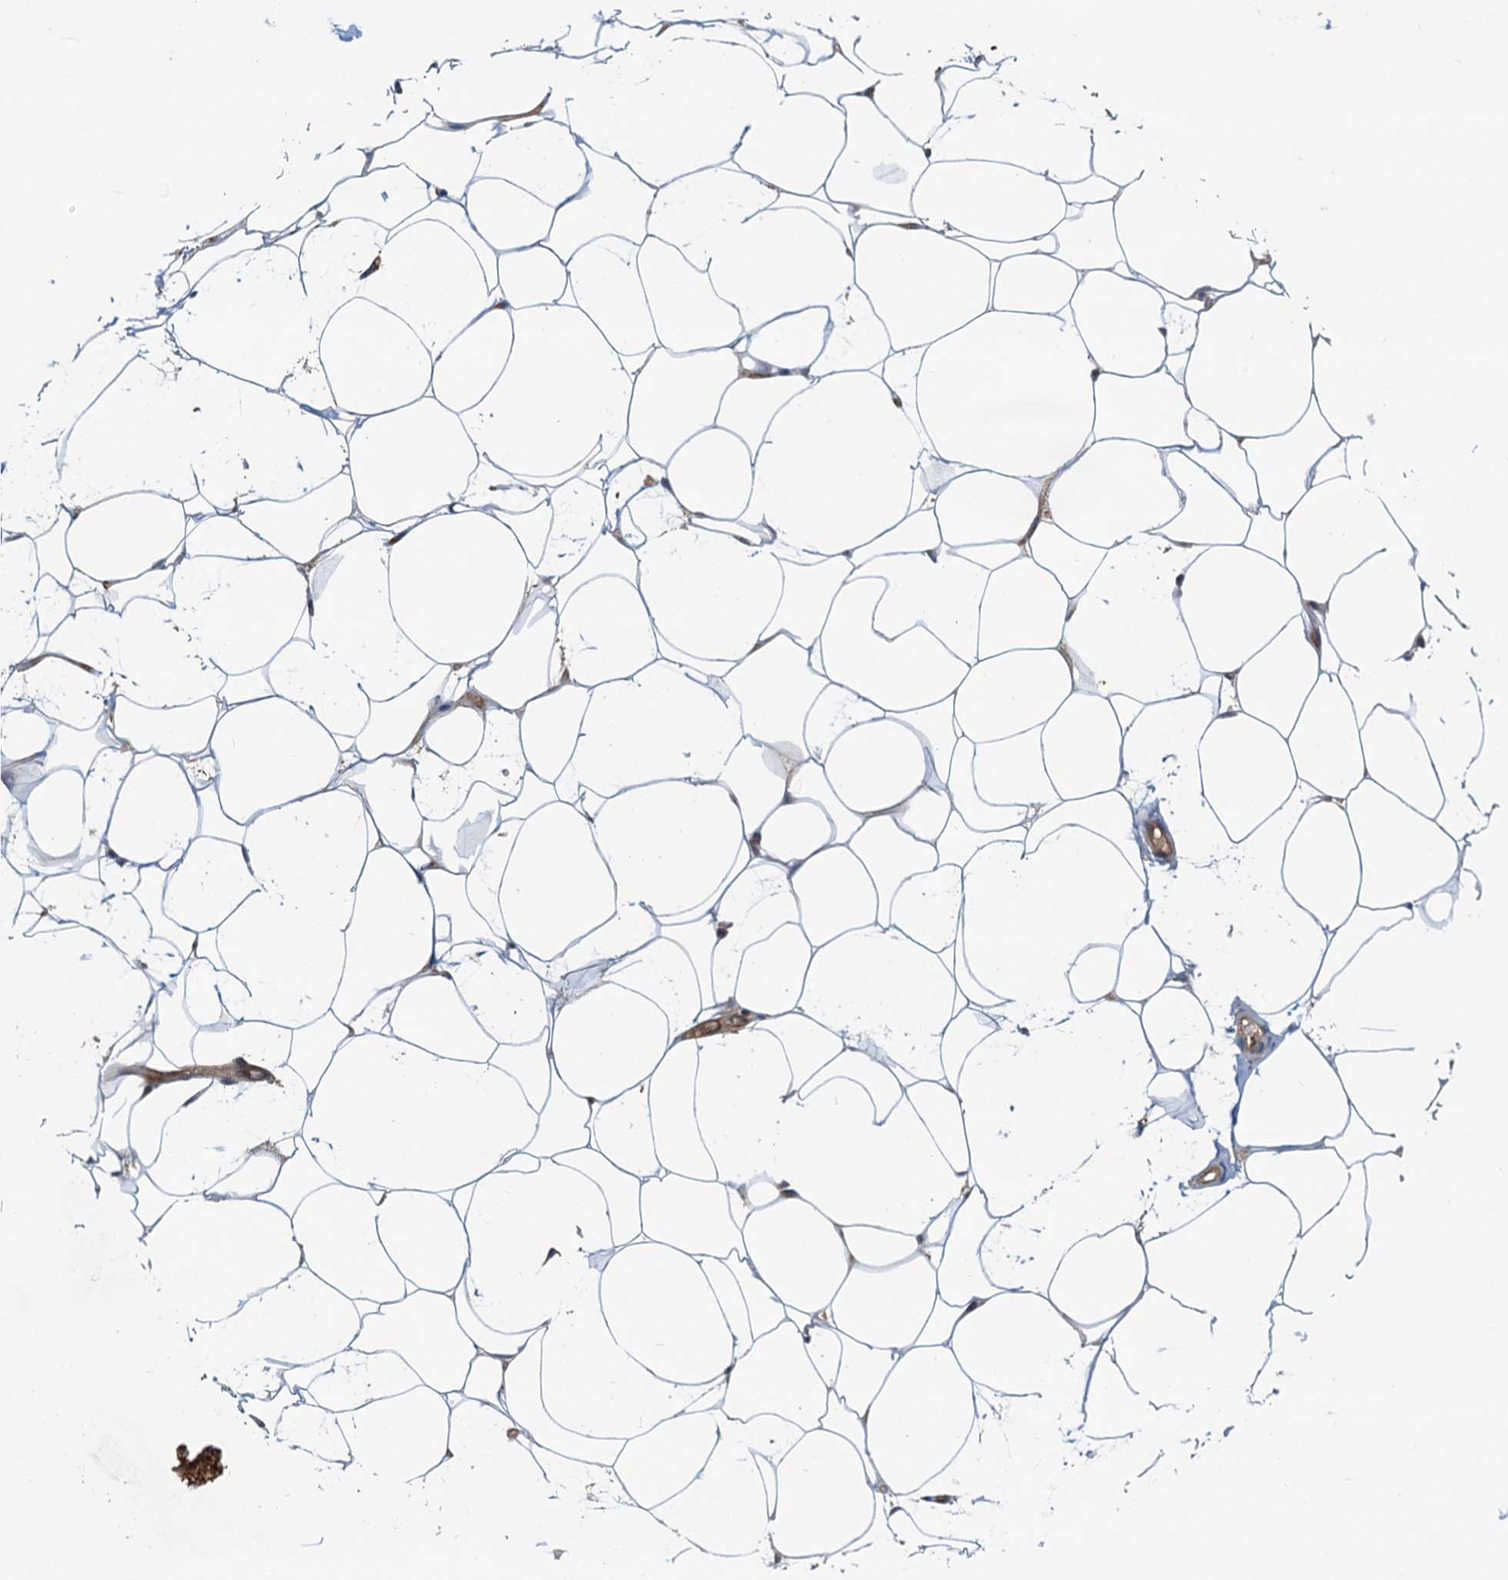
{"staining": {"intensity": "negative", "quantity": "none", "location": "none"}, "tissue": "adipose tissue", "cell_type": "Adipocytes", "image_type": "normal", "snomed": [{"axis": "morphology", "description": "Normal tissue, NOS"}, {"axis": "topography", "description": "Breast"}], "caption": "Adipocytes are negative for protein expression in benign human adipose tissue. Nuclei are stained in blue.", "gene": "NIPAL3", "patient": {"sex": "female", "age": 26}}